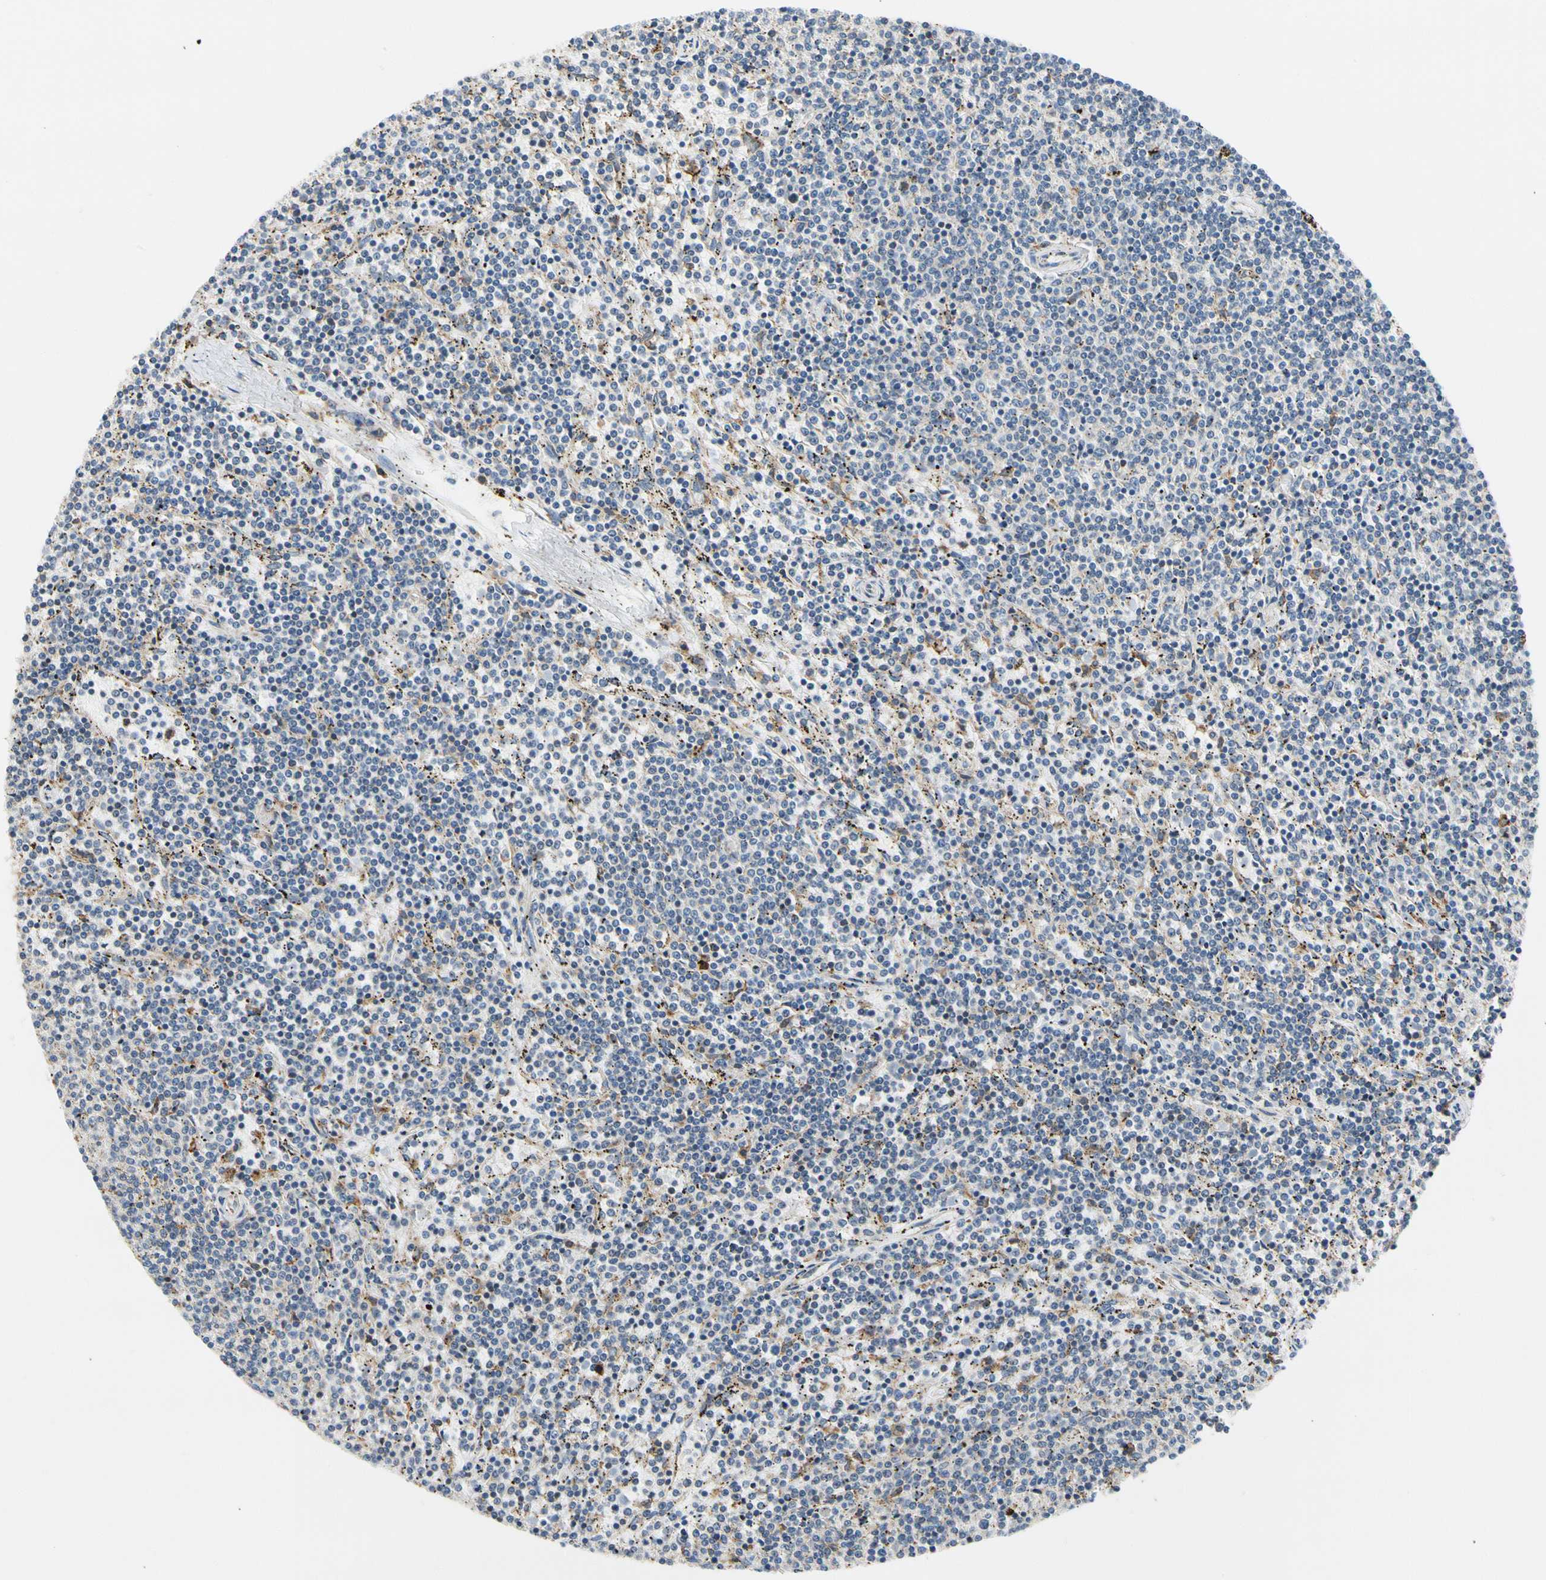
{"staining": {"intensity": "negative", "quantity": "none", "location": "none"}, "tissue": "lymphoma", "cell_type": "Tumor cells", "image_type": "cancer", "snomed": [{"axis": "morphology", "description": "Malignant lymphoma, non-Hodgkin's type, Low grade"}, {"axis": "topography", "description": "Spleen"}], "caption": "A high-resolution micrograph shows IHC staining of malignant lymphoma, non-Hodgkin's type (low-grade), which shows no significant expression in tumor cells.", "gene": "STXBP1", "patient": {"sex": "female", "age": 50}}